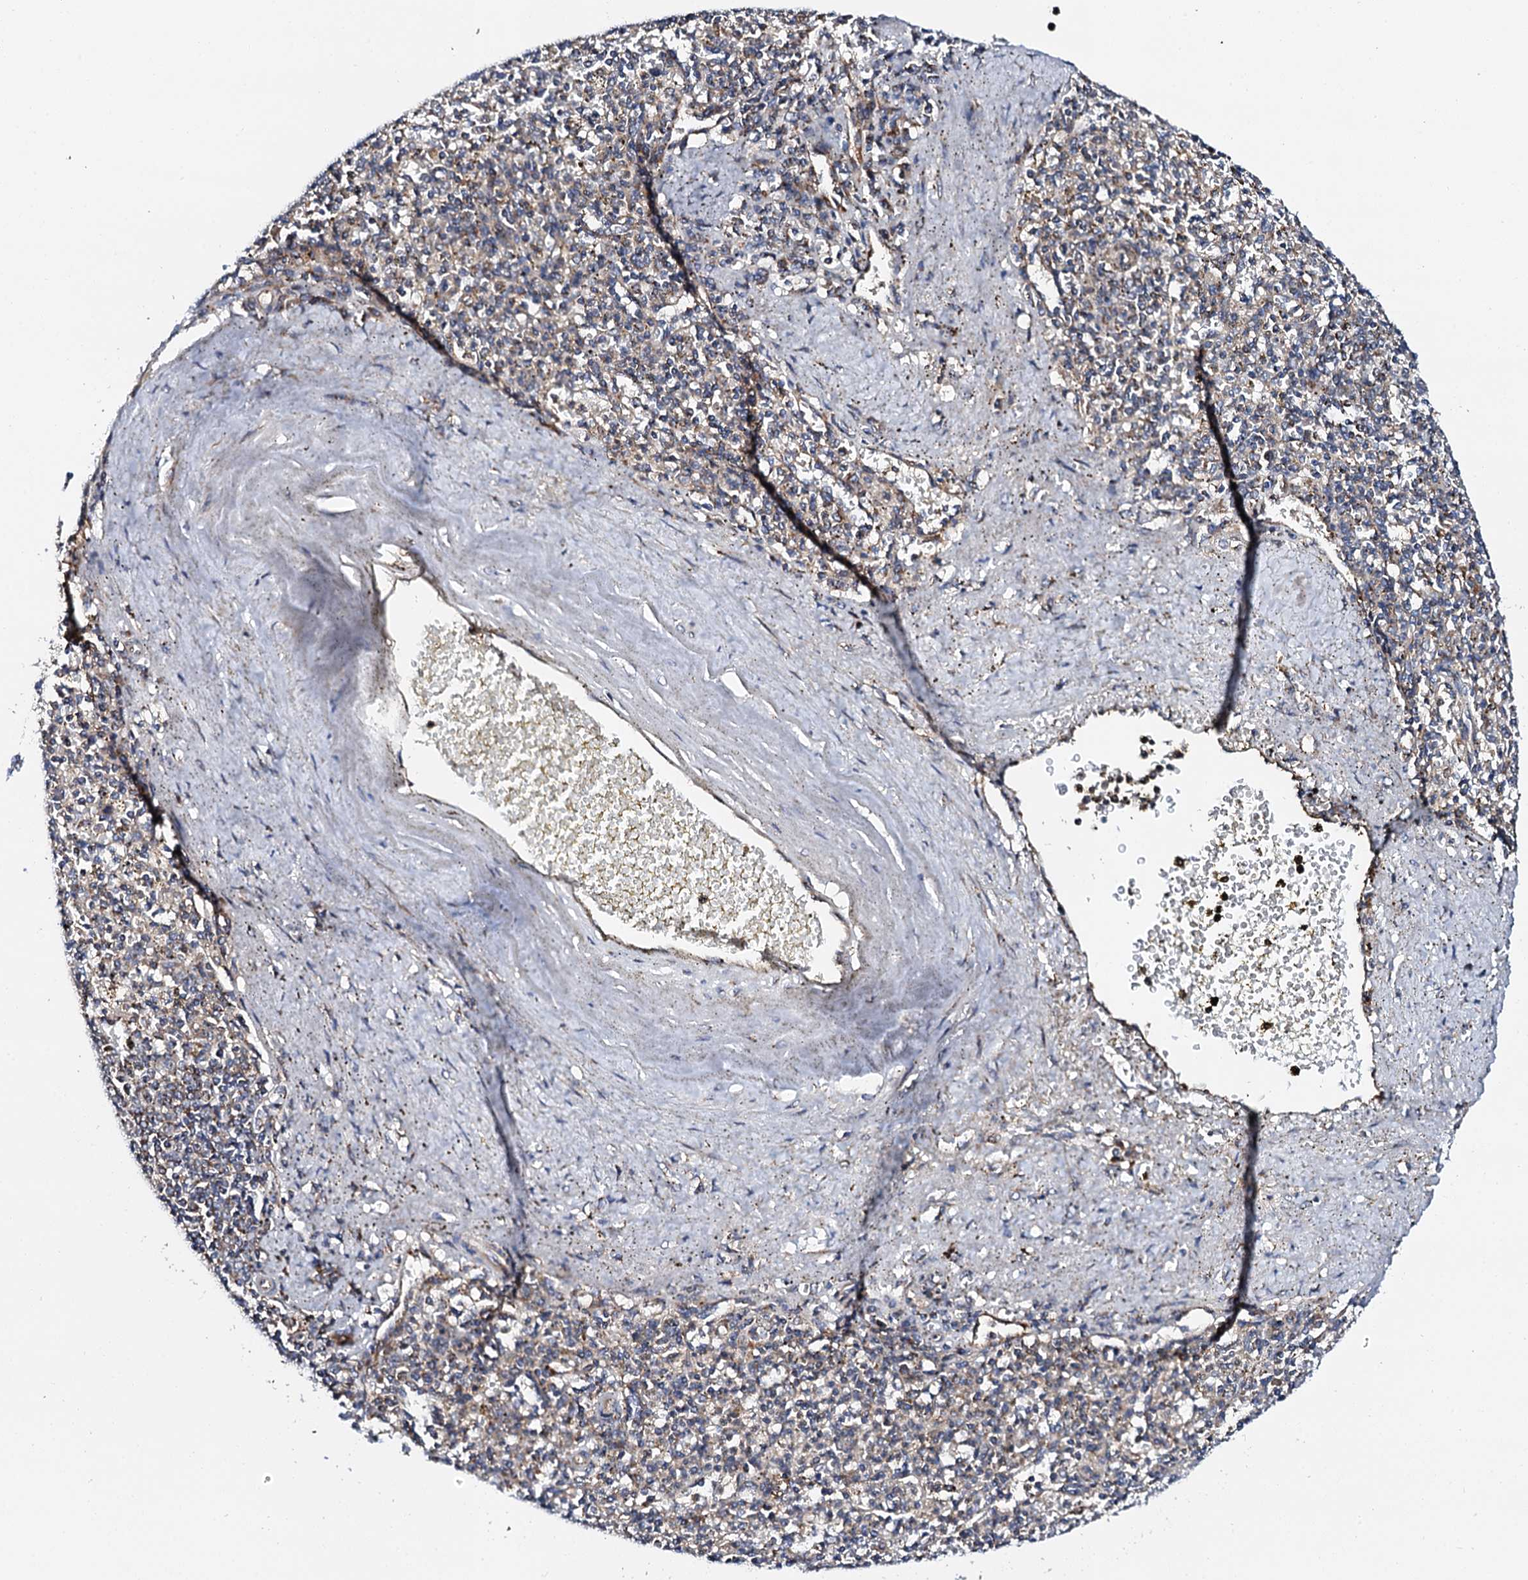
{"staining": {"intensity": "weak", "quantity": "<25%", "location": "cytoplasmic/membranous"}, "tissue": "spleen", "cell_type": "Cells in red pulp", "image_type": "normal", "snomed": [{"axis": "morphology", "description": "Normal tissue, NOS"}, {"axis": "topography", "description": "Spleen"}], "caption": "Micrograph shows no significant protein positivity in cells in red pulp of benign spleen.", "gene": "UBE3C", "patient": {"sex": "male", "age": 72}}